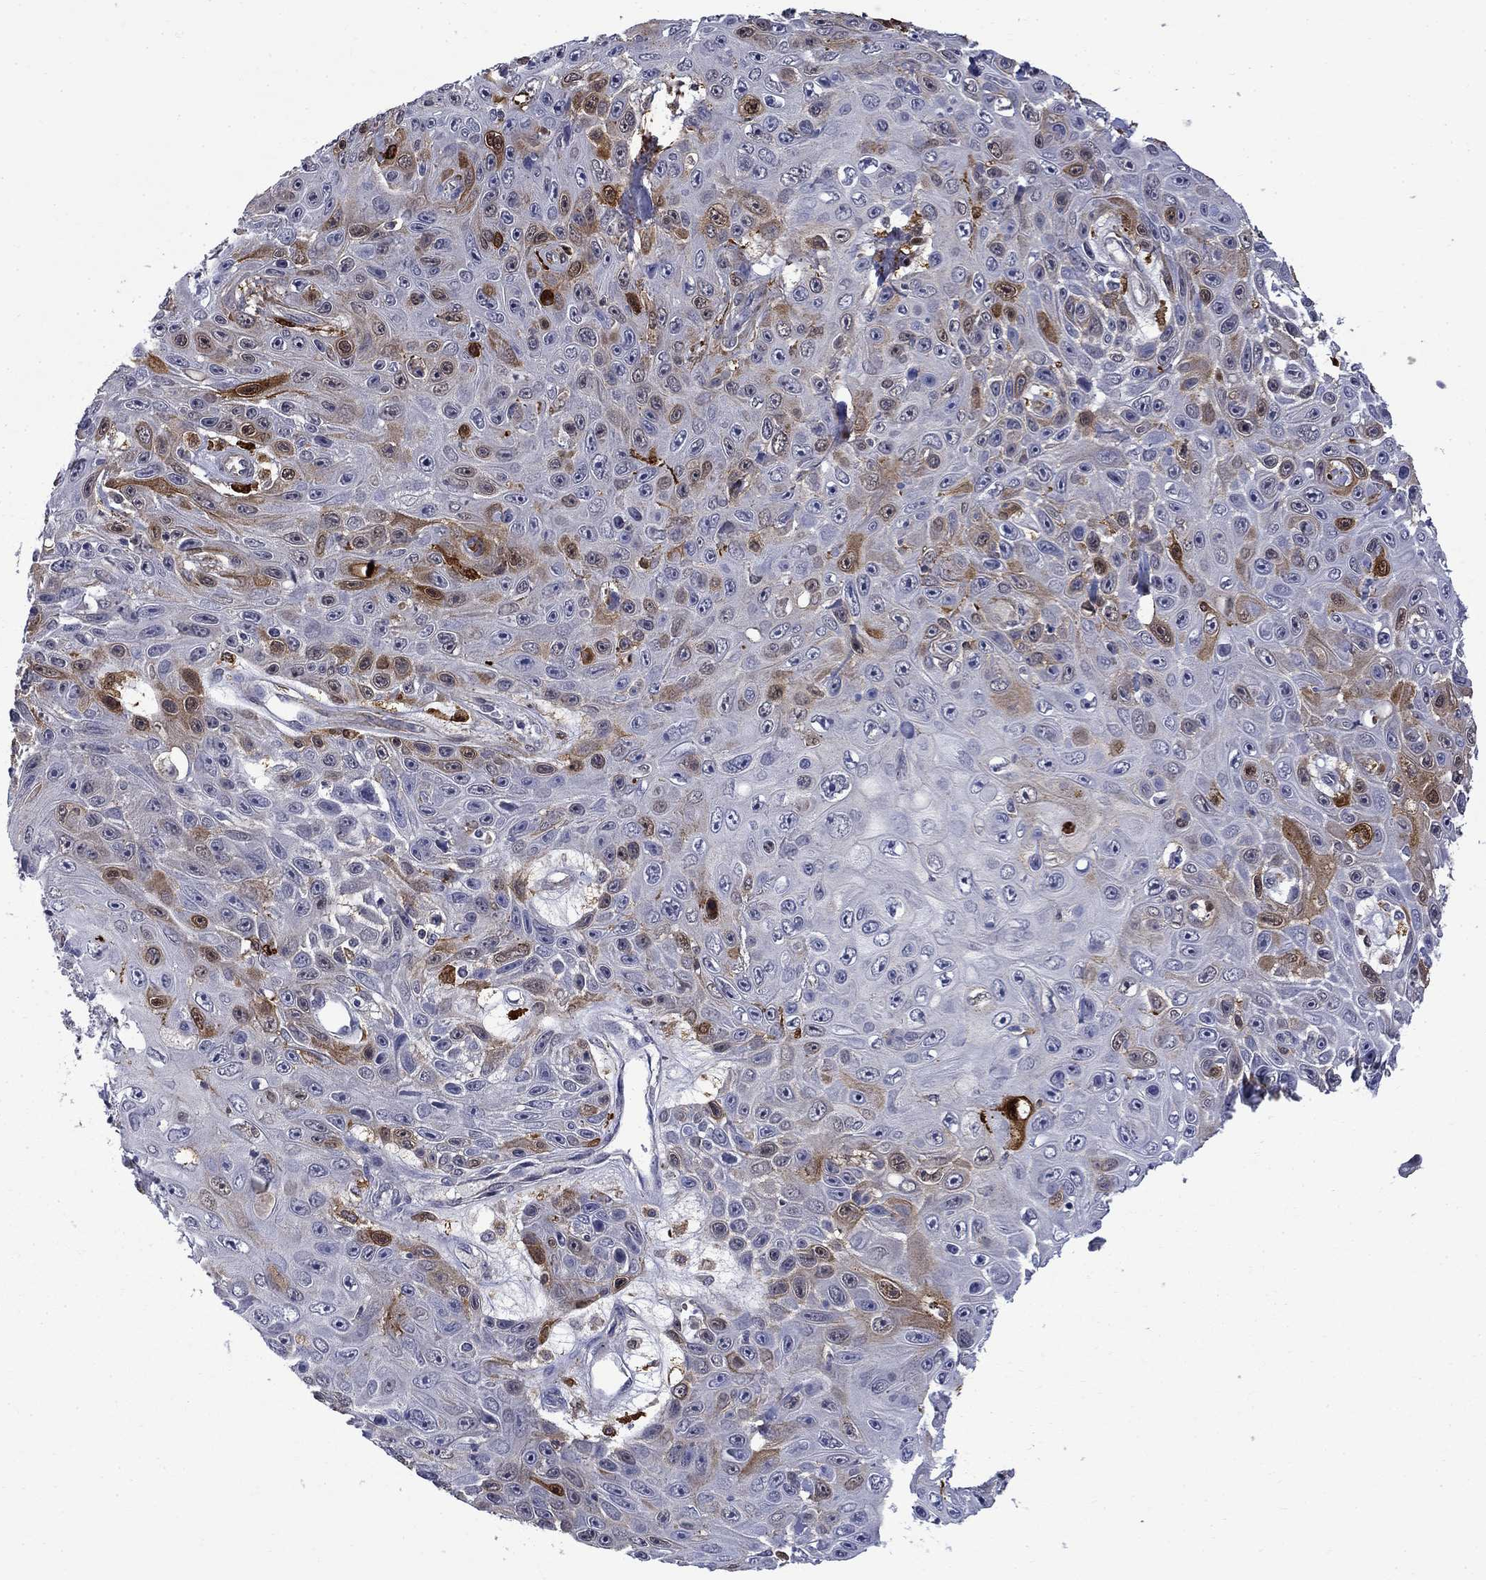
{"staining": {"intensity": "strong", "quantity": "<25%", "location": "cytoplasmic/membranous"}, "tissue": "skin cancer", "cell_type": "Tumor cells", "image_type": "cancer", "snomed": [{"axis": "morphology", "description": "Squamous cell carcinoma, NOS"}, {"axis": "topography", "description": "Skin"}], "caption": "This histopathology image demonstrates skin squamous cell carcinoma stained with IHC to label a protein in brown. The cytoplasmic/membranous of tumor cells show strong positivity for the protein. Nuclei are counter-stained blue.", "gene": "PCBP3", "patient": {"sex": "male", "age": 82}}